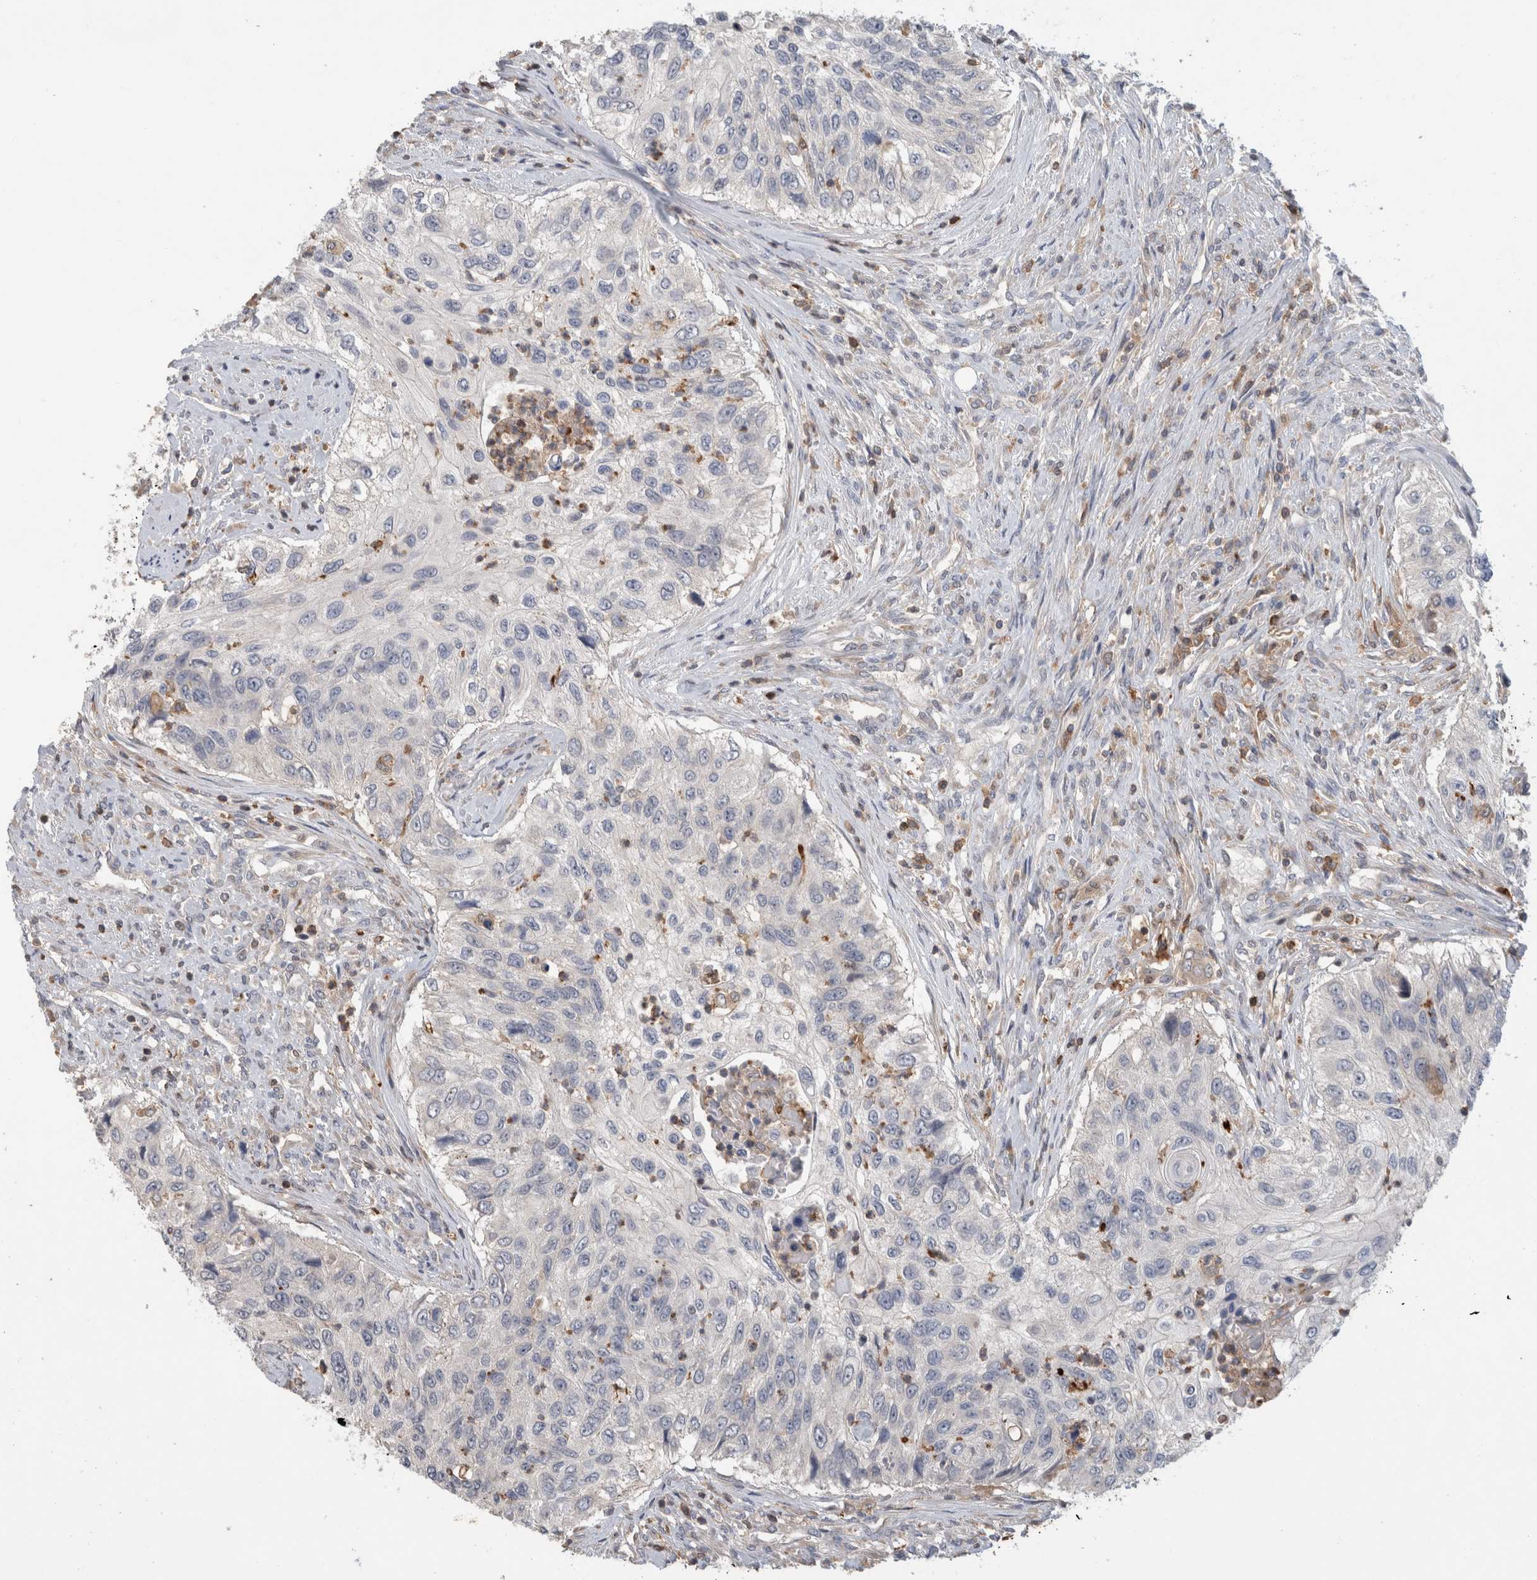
{"staining": {"intensity": "negative", "quantity": "none", "location": "none"}, "tissue": "urothelial cancer", "cell_type": "Tumor cells", "image_type": "cancer", "snomed": [{"axis": "morphology", "description": "Urothelial carcinoma, High grade"}, {"axis": "topography", "description": "Urinary bladder"}], "caption": "A photomicrograph of human urothelial cancer is negative for staining in tumor cells.", "gene": "GFRA2", "patient": {"sex": "female", "age": 60}}